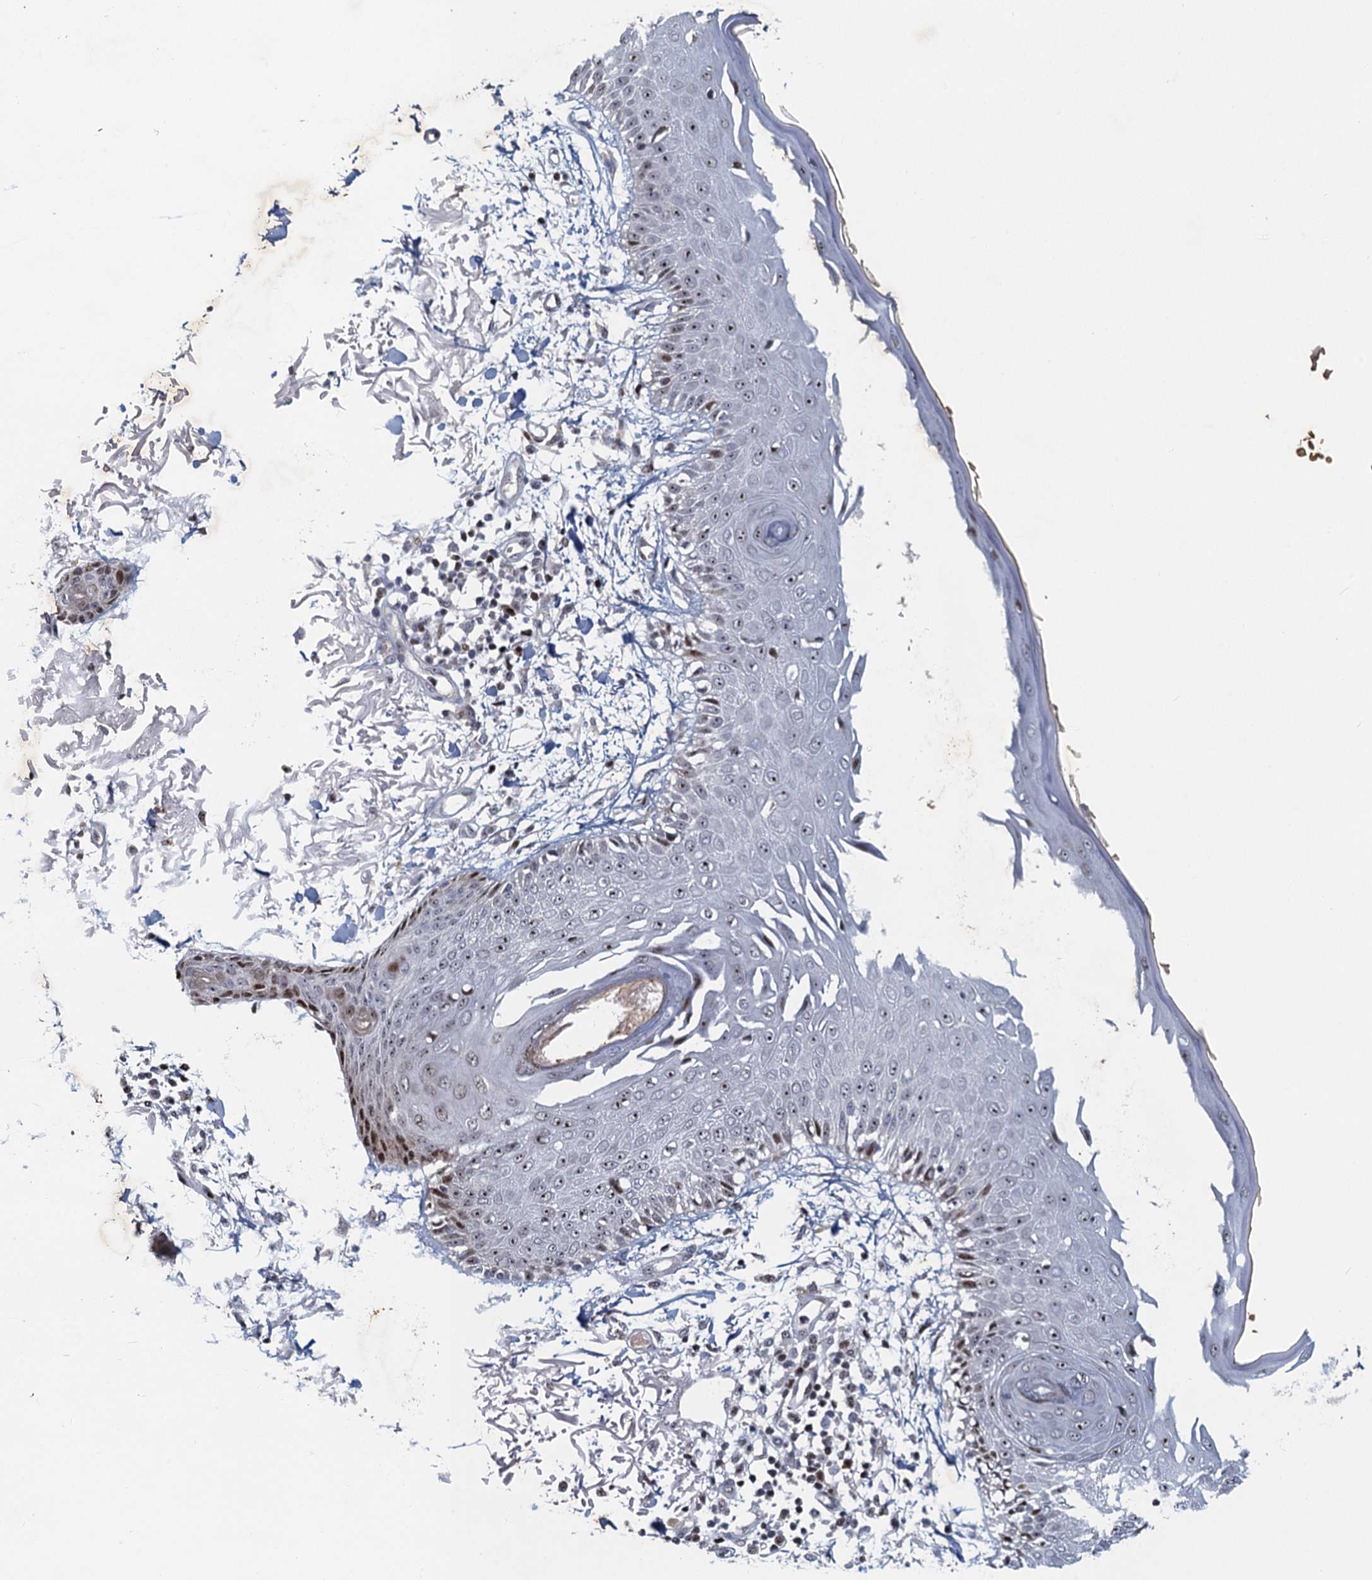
{"staining": {"intensity": "weak", "quantity": "25%-75%", "location": "cytoplasmic/membranous"}, "tissue": "skin", "cell_type": "Fibroblasts", "image_type": "normal", "snomed": [{"axis": "morphology", "description": "Normal tissue, NOS"}, {"axis": "morphology", "description": "Squamous cell carcinoma, NOS"}, {"axis": "topography", "description": "Skin"}, {"axis": "topography", "description": "Peripheral nerve tissue"}], "caption": "Human skin stained for a protein (brown) exhibits weak cytoplasmic/membranous positive staining in approximately 25%-75% of fibroblasts.", "gene": "ANKRD13D", "patient": {"sex": "male", "age": 83}}